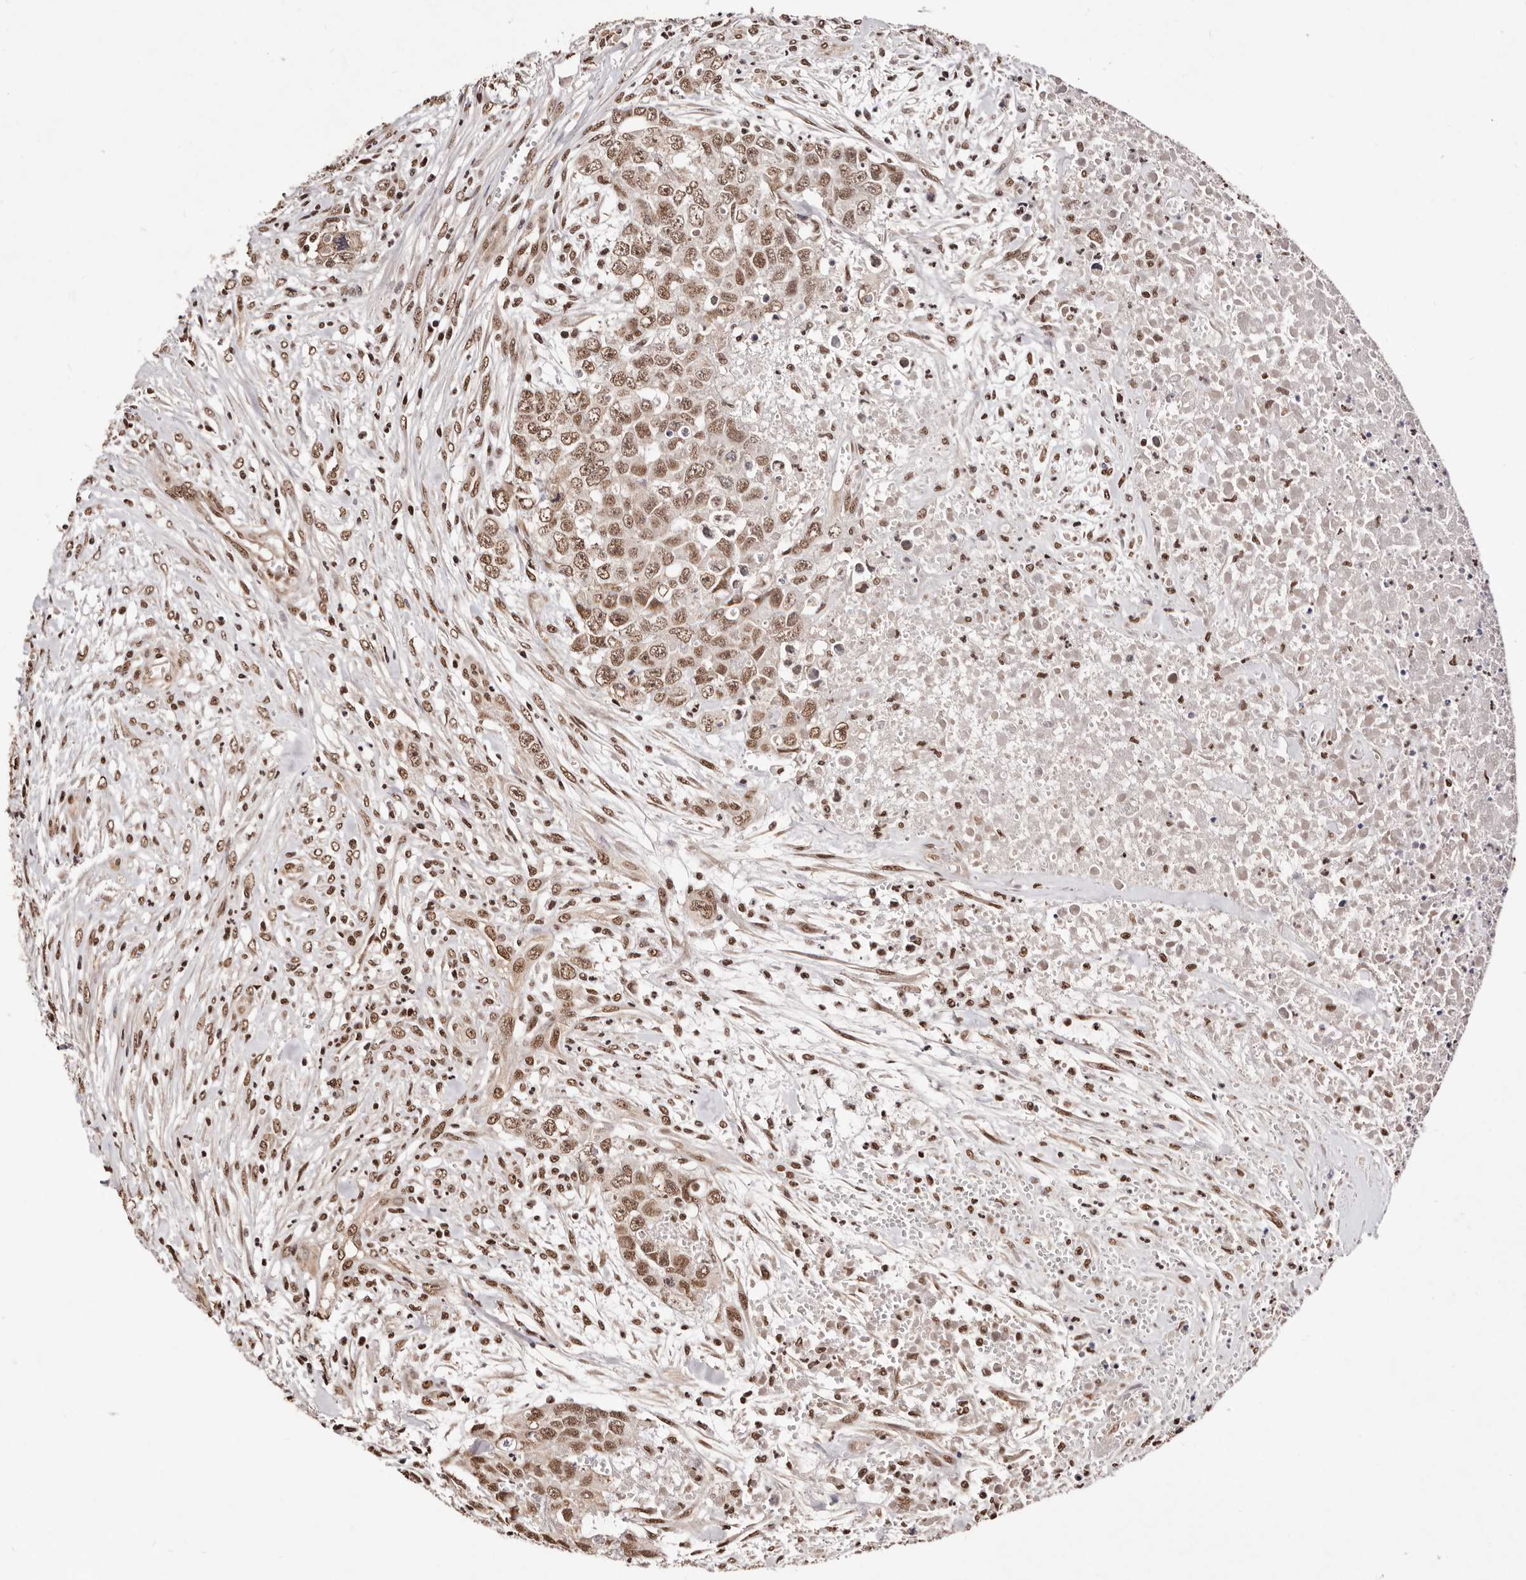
{"staining": {"intensity": "moderate", "quantity": ">75%", "location": "nuclear"}, "tissue": "testis cancer", "cell_type": "Tumor cells", "image_type": "cancer", "snomed": [{"axis": "morphology", "description": "Carcinoma, Embryonal, NOS"}, {"axis": "topography", "description": "Testis"}], "caption": "Immunohistochemistry (IHC) (DAB (3,3'-diaminobenzidine)) staining of testis embryonal carcinoma demonstrates moderate nuclear protein staining in about >75% of tumor cells.", "gene": "BICRAL", "patient": {"sex": "male", "age": 28}}